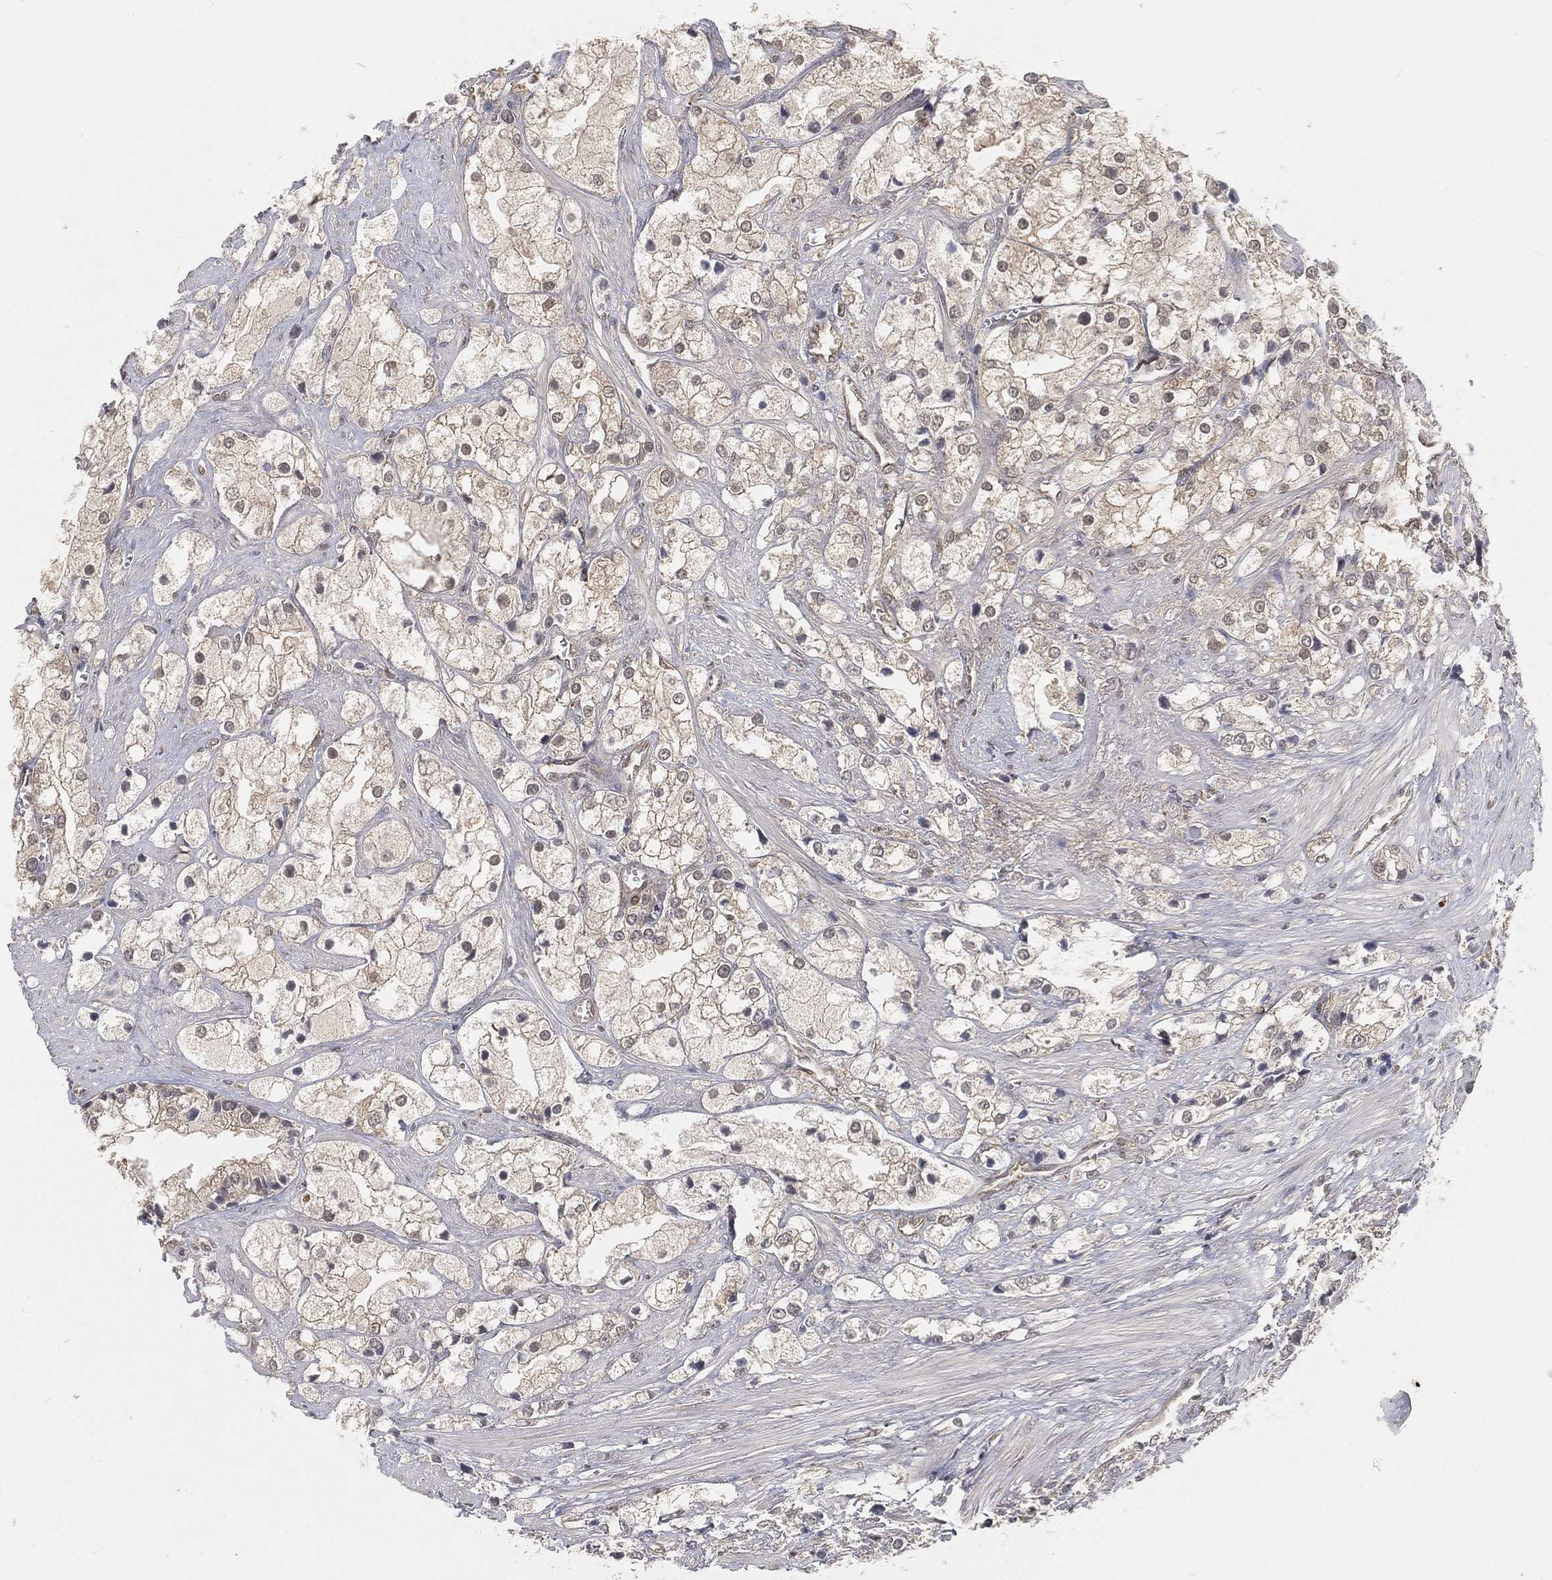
{"staining": {"intensity": "weak", "quantity": "<25%", "location": "cytoplasmic/membranous"}, "tissue": "prostate cancer", "cell_type": "Tumor cells", "image_type": "cancer", "snomed": [{"axis": "morphology", "description": "Adenocarcinoma, NOS"}, {"axis": "topography", "description": "Prostate and seminal vesicle, NOS"}, {"axis": "topography", "description": "Prostate"}], "caption": "An image of human adenocarcinoma (prostate) is negative for staining in tumor cells.", "gene": "MAPK1", "patient": {"sex": "male", "age": 79}}